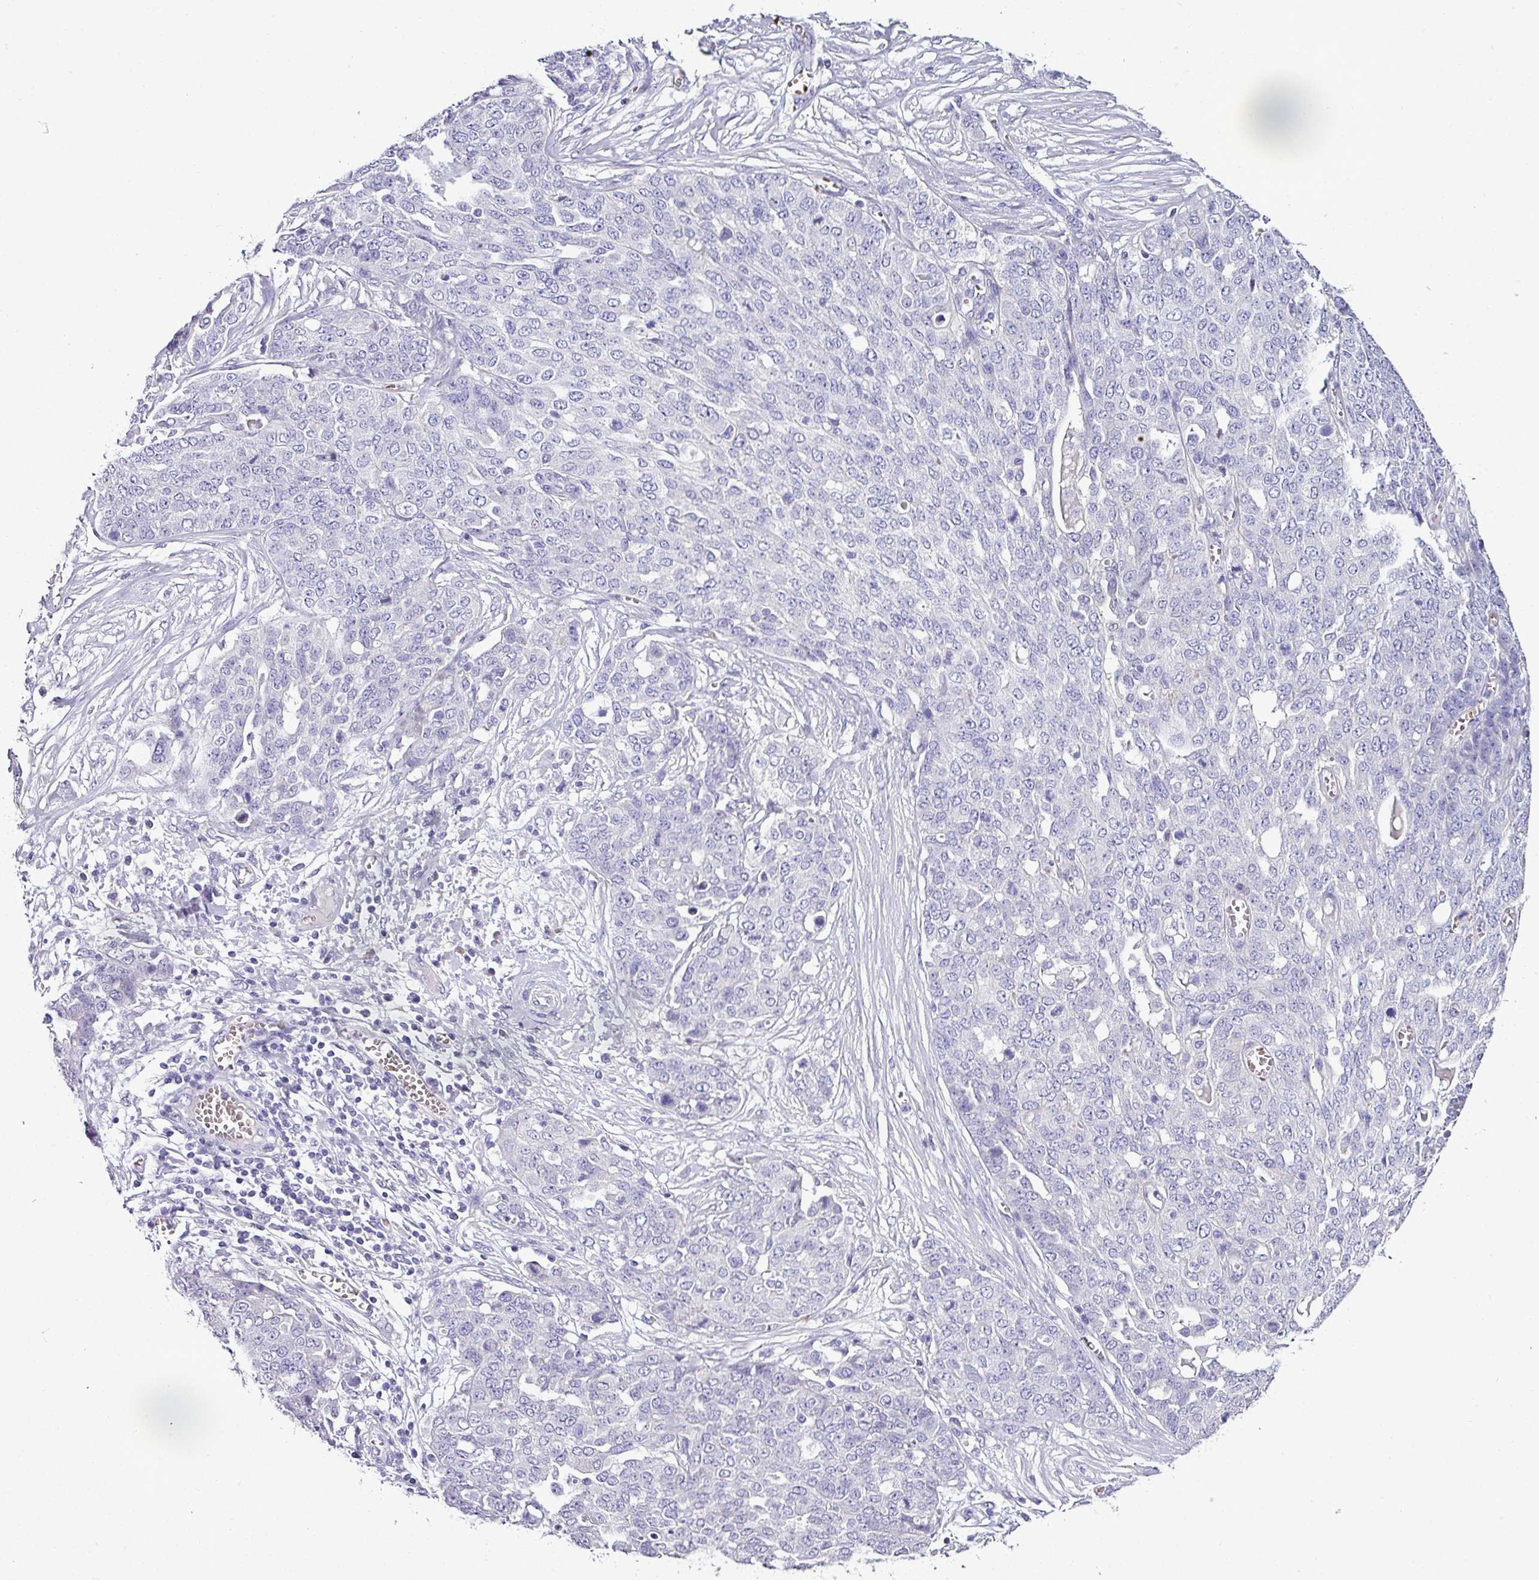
{"staining": {"intensity": "negative", "quantity": "none", "location": "none"}, "tissue": "ovarian cancer", "cell_type": "Tumor cells", "image_type": "cancer", "snomed": [{"axis": "morphology", "description": "Cystadenocarcinoma, serous, NOS"}, {"axis": "topography", "description": "Soft tissue"}, {"axis": "topography", "description": "Ovary"}], "caption": "An immunohistochemistry (IHC) photomicrograph of ovarian serous cystadenocarcinoma is shown. There is no staining in tumor cells of ovarian serous cystadenocarcinoma.", "gene": "NAPSA", "patient": {"sex": "female", "age": 57}}